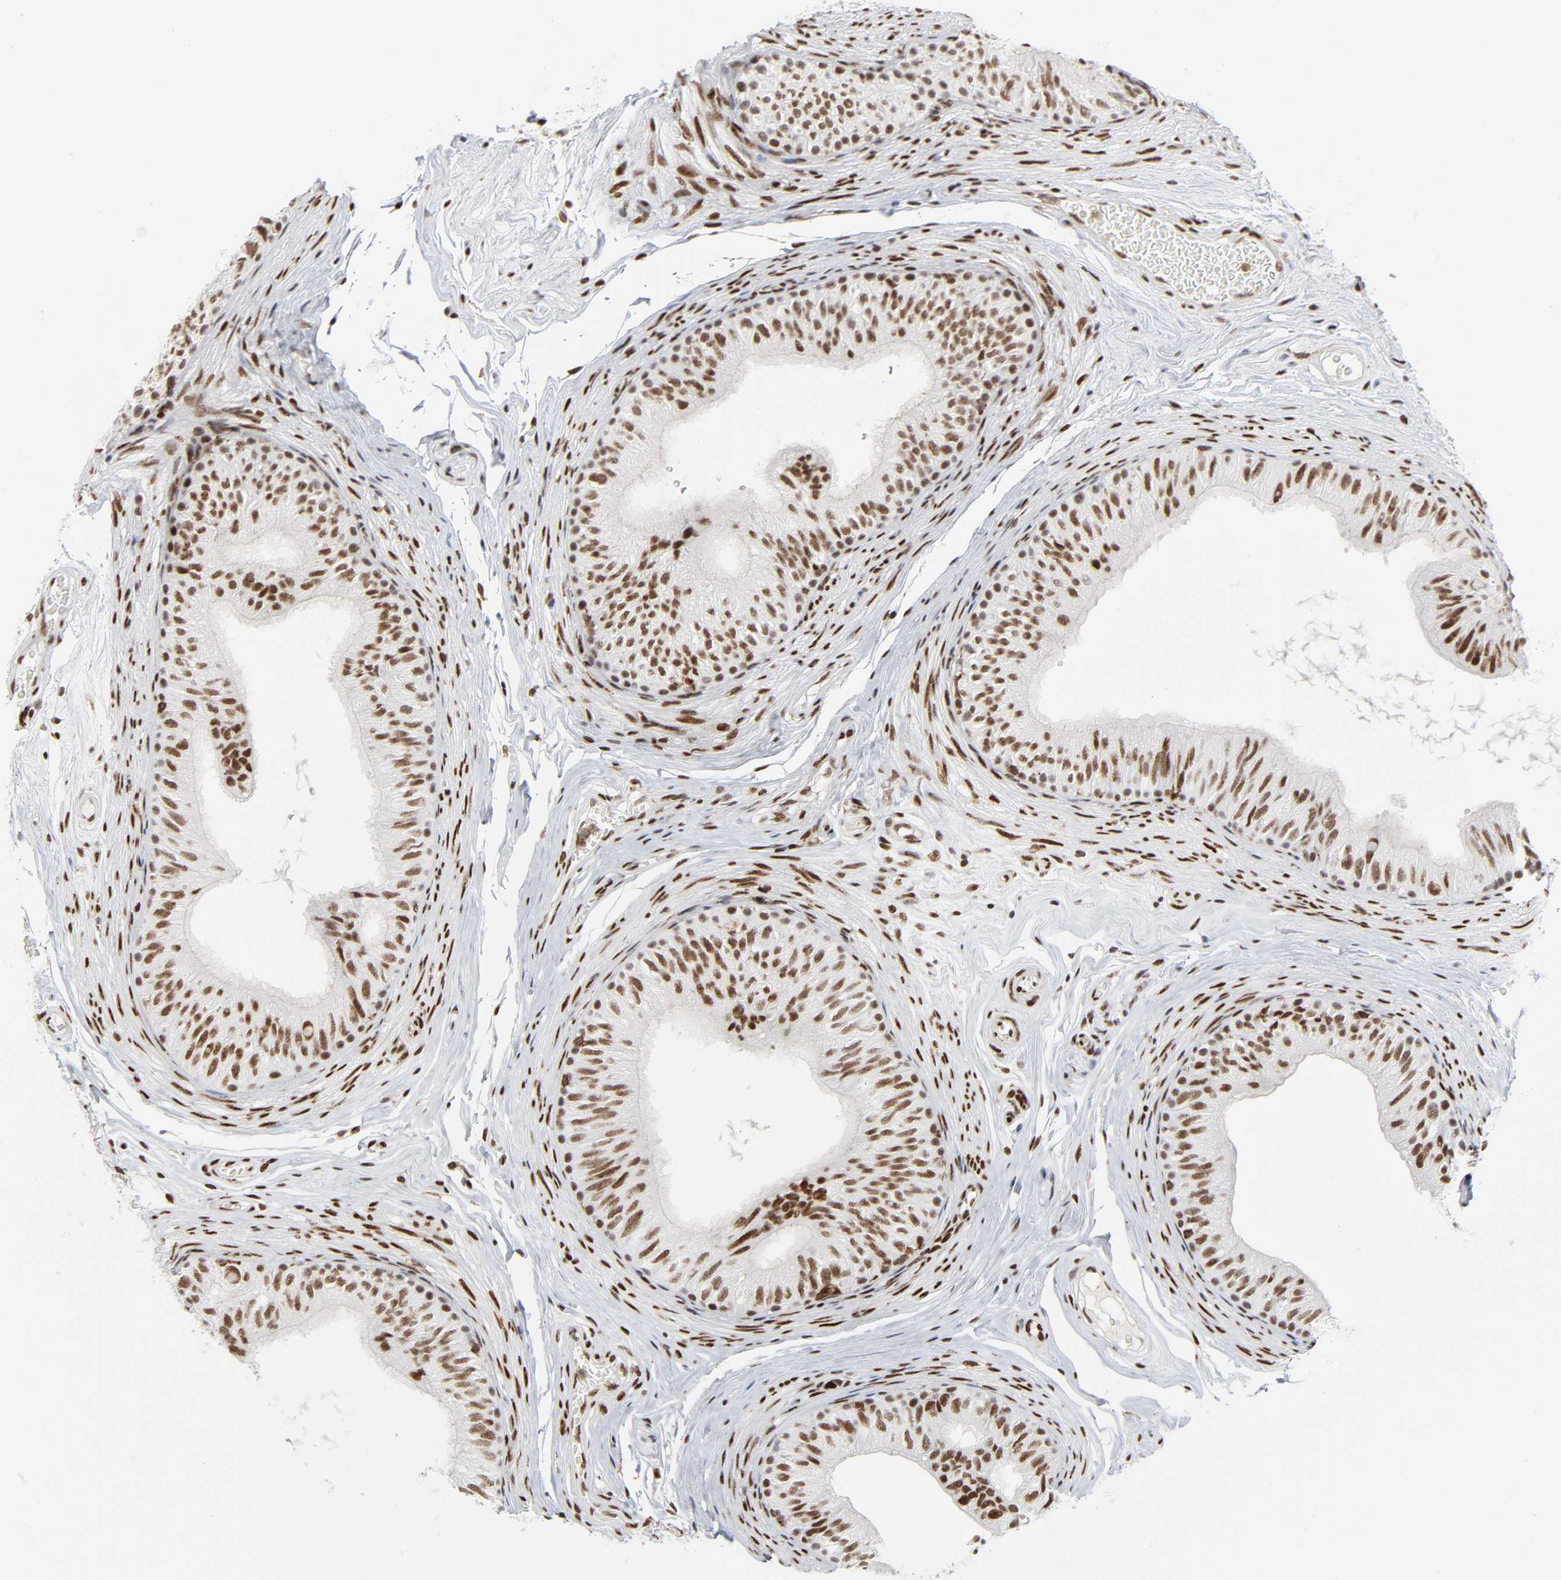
{"staining": {"intensity": "moderate", "quantity": ">75%", "location": "nuclear"}, "tissue": "epididymis", "cell_type": "Glandular cells", "image_type": "normal", "snomed": [{"axis": "morphology", "description": "Normal tissue, NOS"}, {"axis": "topography", "description": "Testis"}, {"axis": "topography", "description": "Epididymis"}], "caption": "This micrograph reveals unremarkable epididymis stained with immunohistochemistry to label a protein in brown. The nuclear of glandular cells show moderate positivity for the protein. Nuclei are counter-stained blue.", "gene": "WAS", "patient": {"sex": "male", "age": 36}}